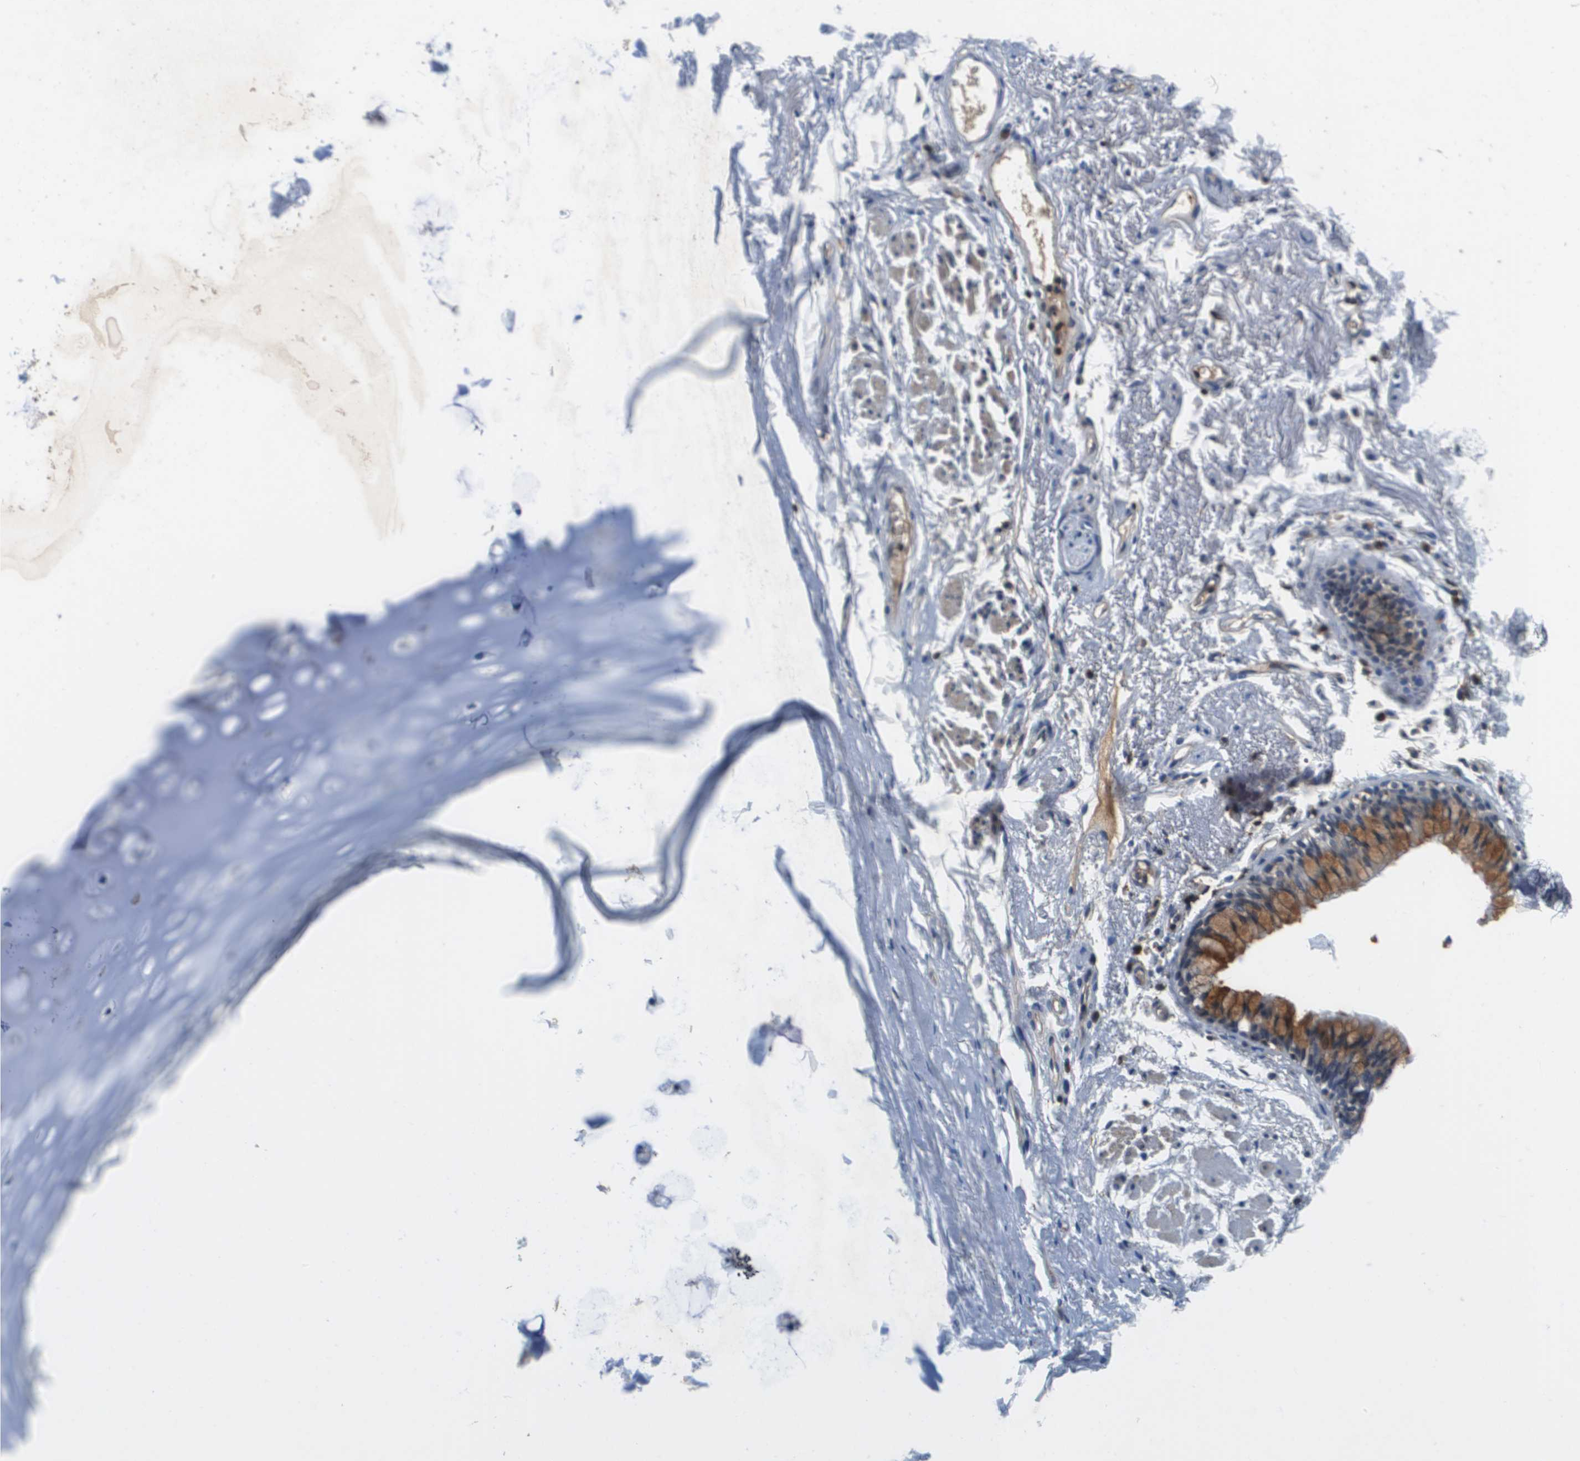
{"staining": {"intensity": "negative", "quantity": "none", "location": "none"}, "tissue": "adipose tissue", "cell_type": "Adipocytes", "image_type": "normal", "snomed": [{"axis": "morphology", "description": "Normal tissue, NOS"}, {"axis": "topography", "description": "Cartilage tissue"}, {"axis": "topography", "description": "Bronchus"}], "caption": "Immunohistochemistry (IHC) micrograph of normal adipose tissue: adipose tissue stained with DAB exhibits no significant protein positivity in adipocytes. The staining is performed using DAB (3,3'-diaminobenzidine) brown chromogen with nuclei counter-stained in using hematoxylin.", "gene": "KCNQ5", "patient": {"sex": "female", "age": 73}}